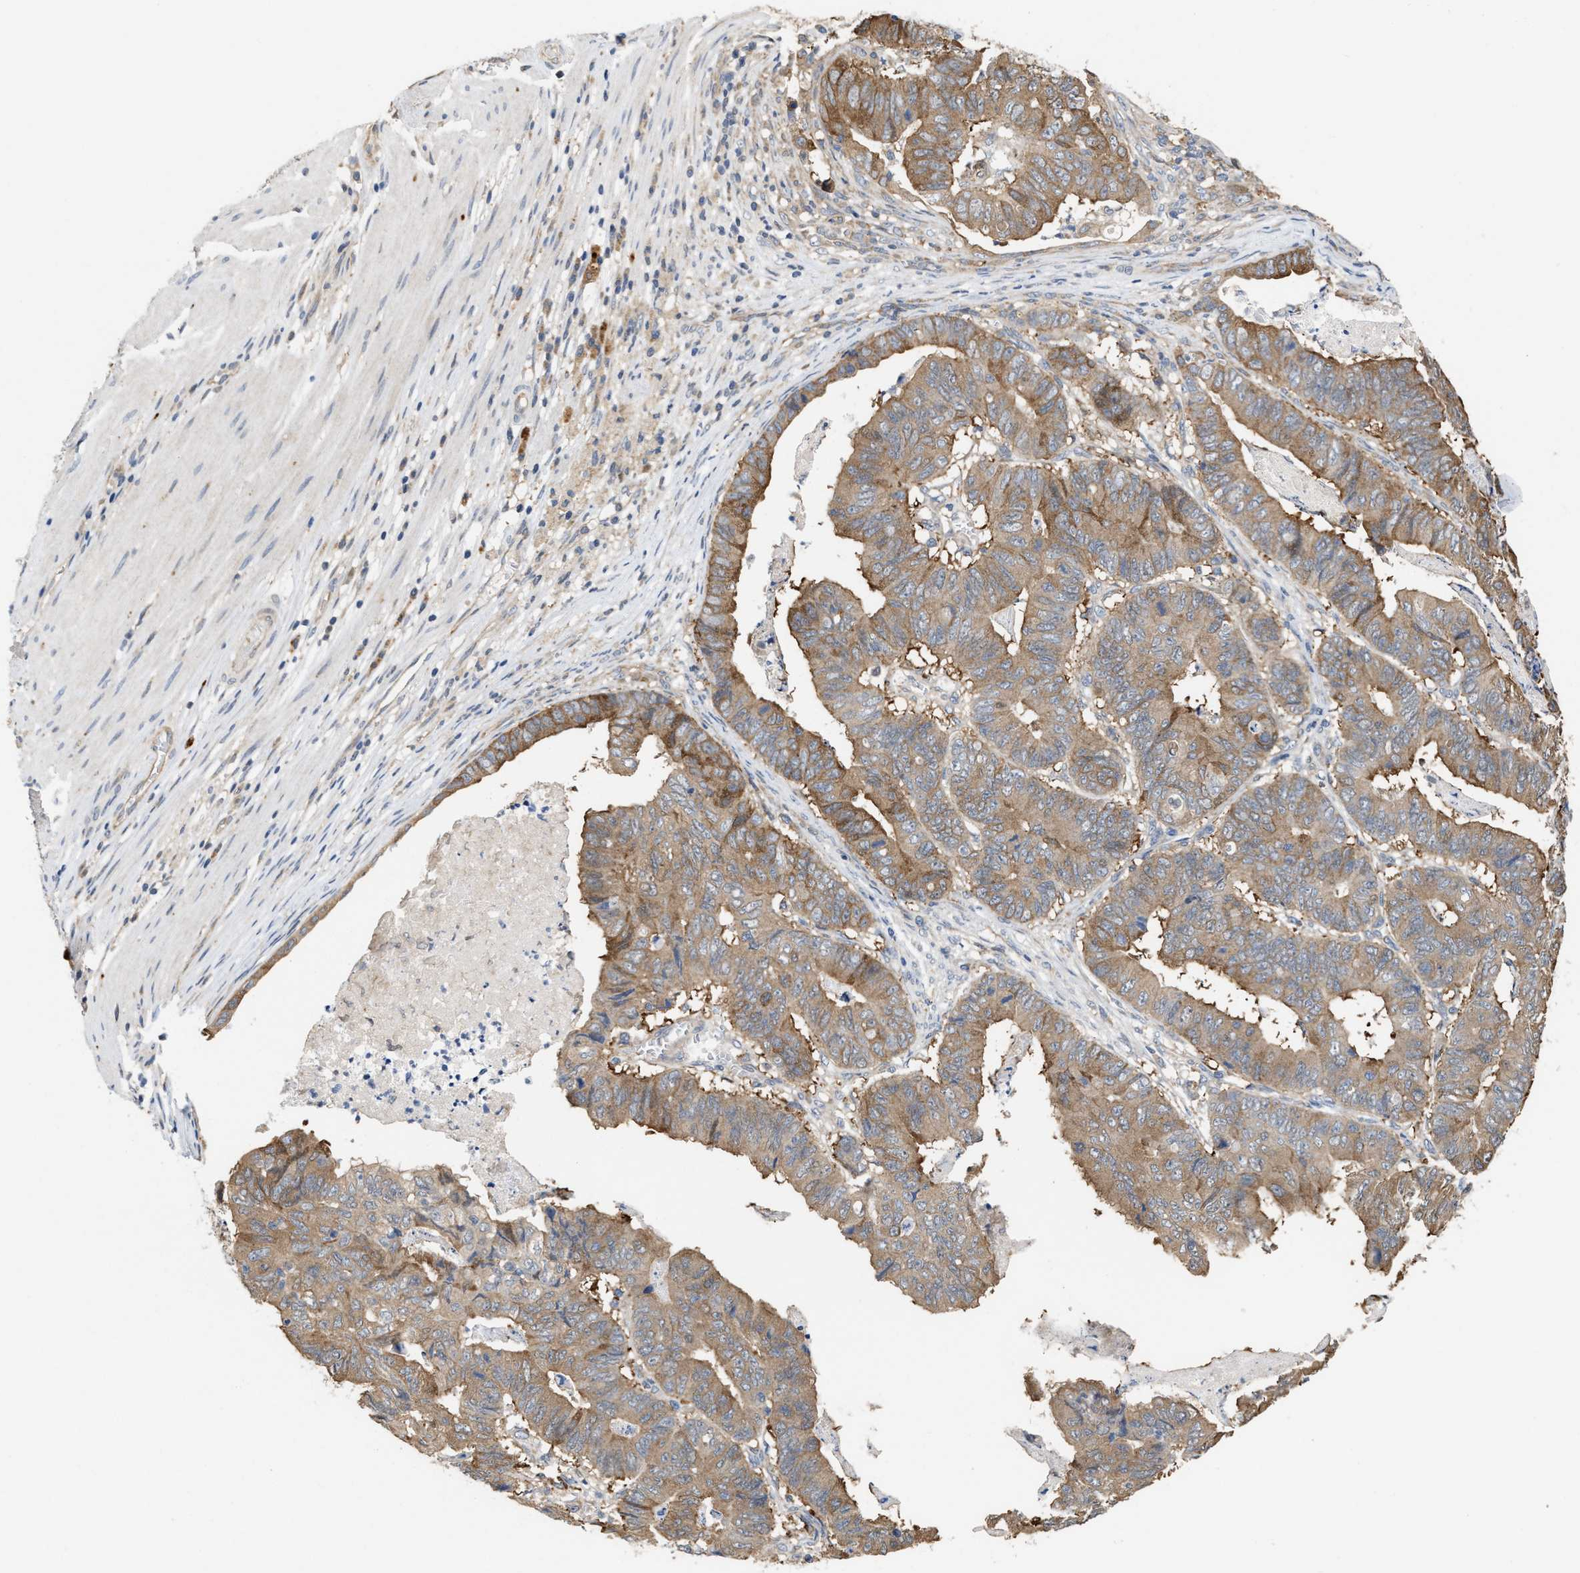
{"staining": {"intensity": "moderate", "quantity": ">75%", "location": "cytoplasmic/membranous"}, "tissue": "stomach cancer", "cell_type": "Tumor cells", "image_type": "cancer", "snomed": [{"axis": "morphology", "description": "Adenocarcinoma, NOS"}, {"axis": "topography", "description": "Stomach, lower"}], "caption": "Adenocarcinoma (stomach) stained with IHC shows moderate cytoplasmic/membranous expression in about >75% of tumor cells.", "gene": "CSNK1A1", "patient": {"sex": "male", "age": 77}}